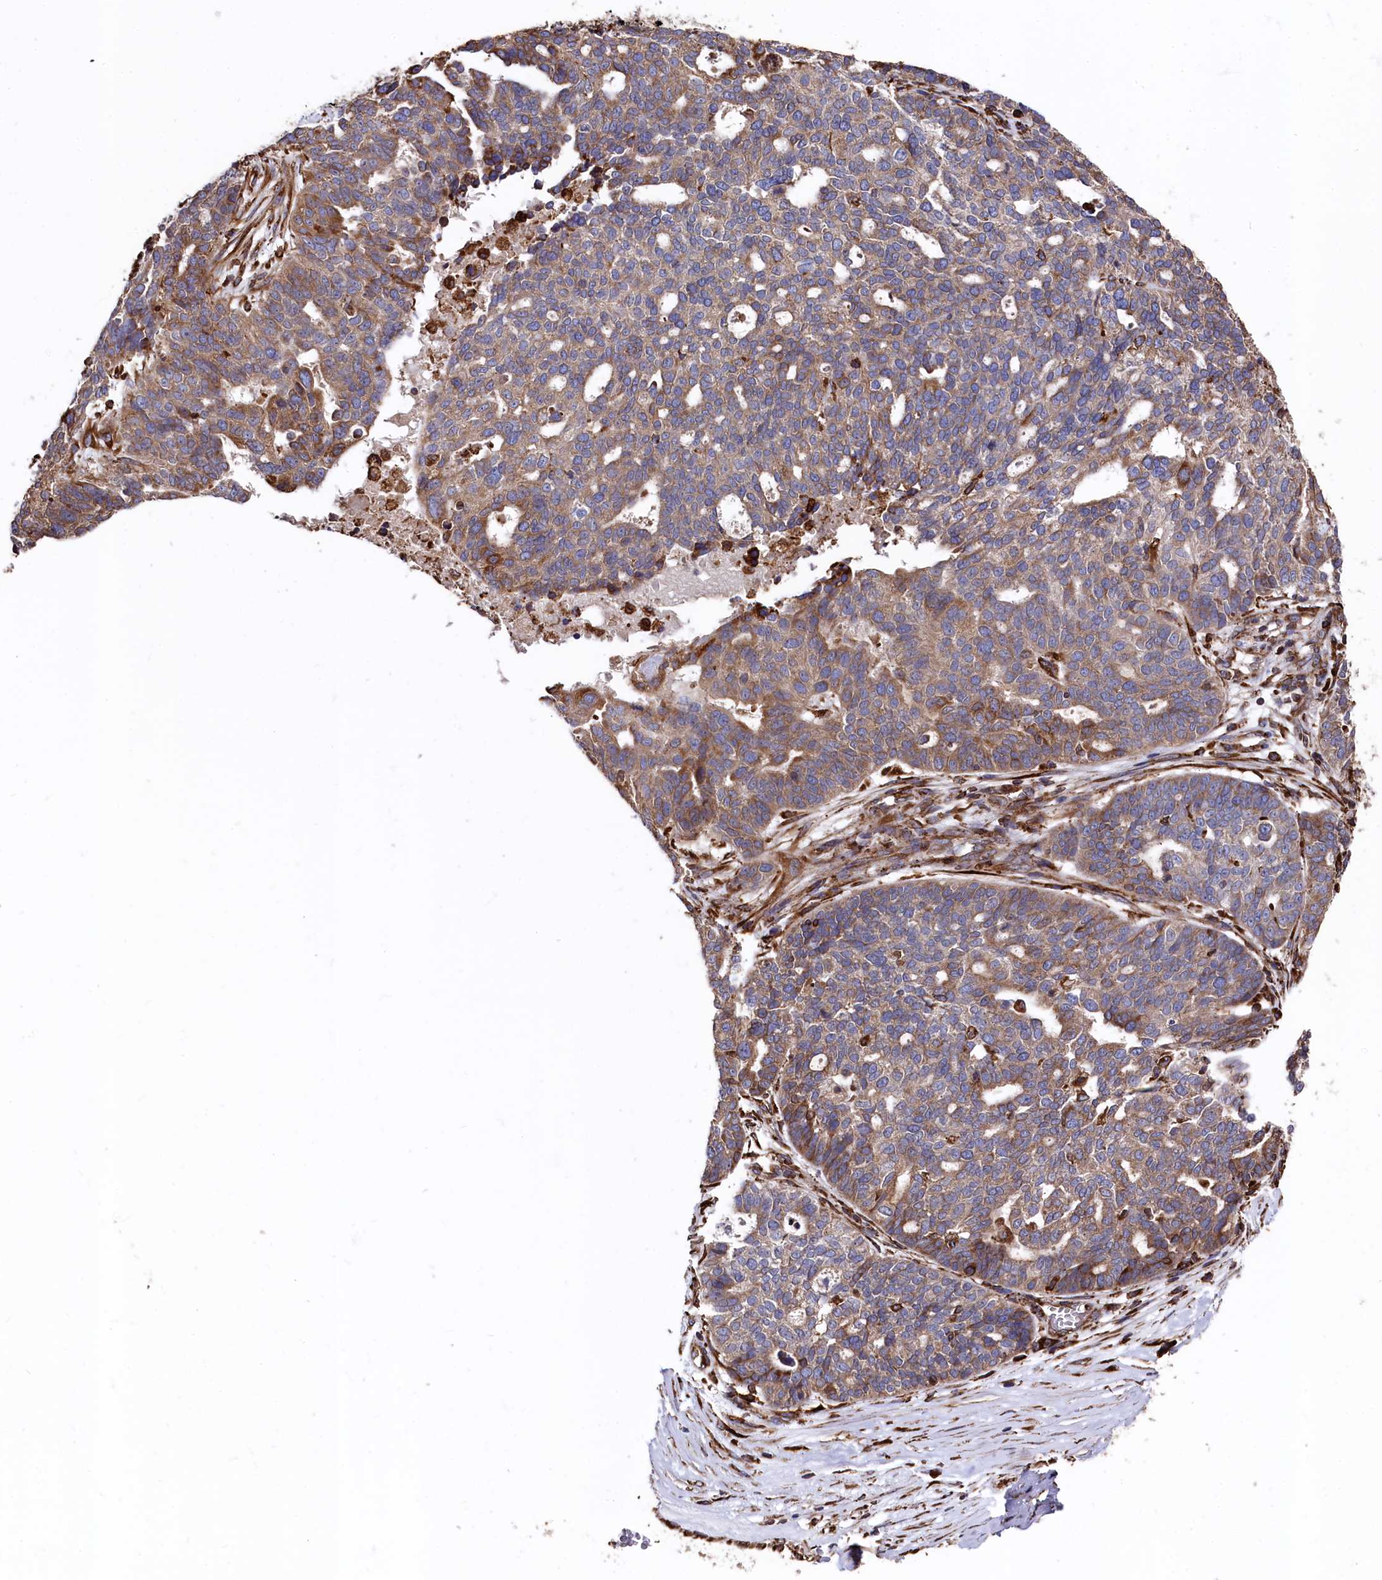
{"staining": {"intensity": "moderate", "quantity": ">75%", "location": "cytoplasmic/membranous"}, "tissue": "ovarian cancer", "cell_type": "Tumor cells", "image_type": "cancer", "snomed": [{"axis": "morphology", "description": "Cystadenocarcinoma, serous, NOS"}, {"axis": "topography", "description": "Ovary"}], "caption": "About >75% of tumor cells in ovarian cancer (serous cystadenocarcinoma) exhibit moderate cytoplasmic/membranous protein expression as visualized by brown immunohistochemical staining.", "gene": "NEURL1B", "patient": {"sex": "female", "age": 59}}